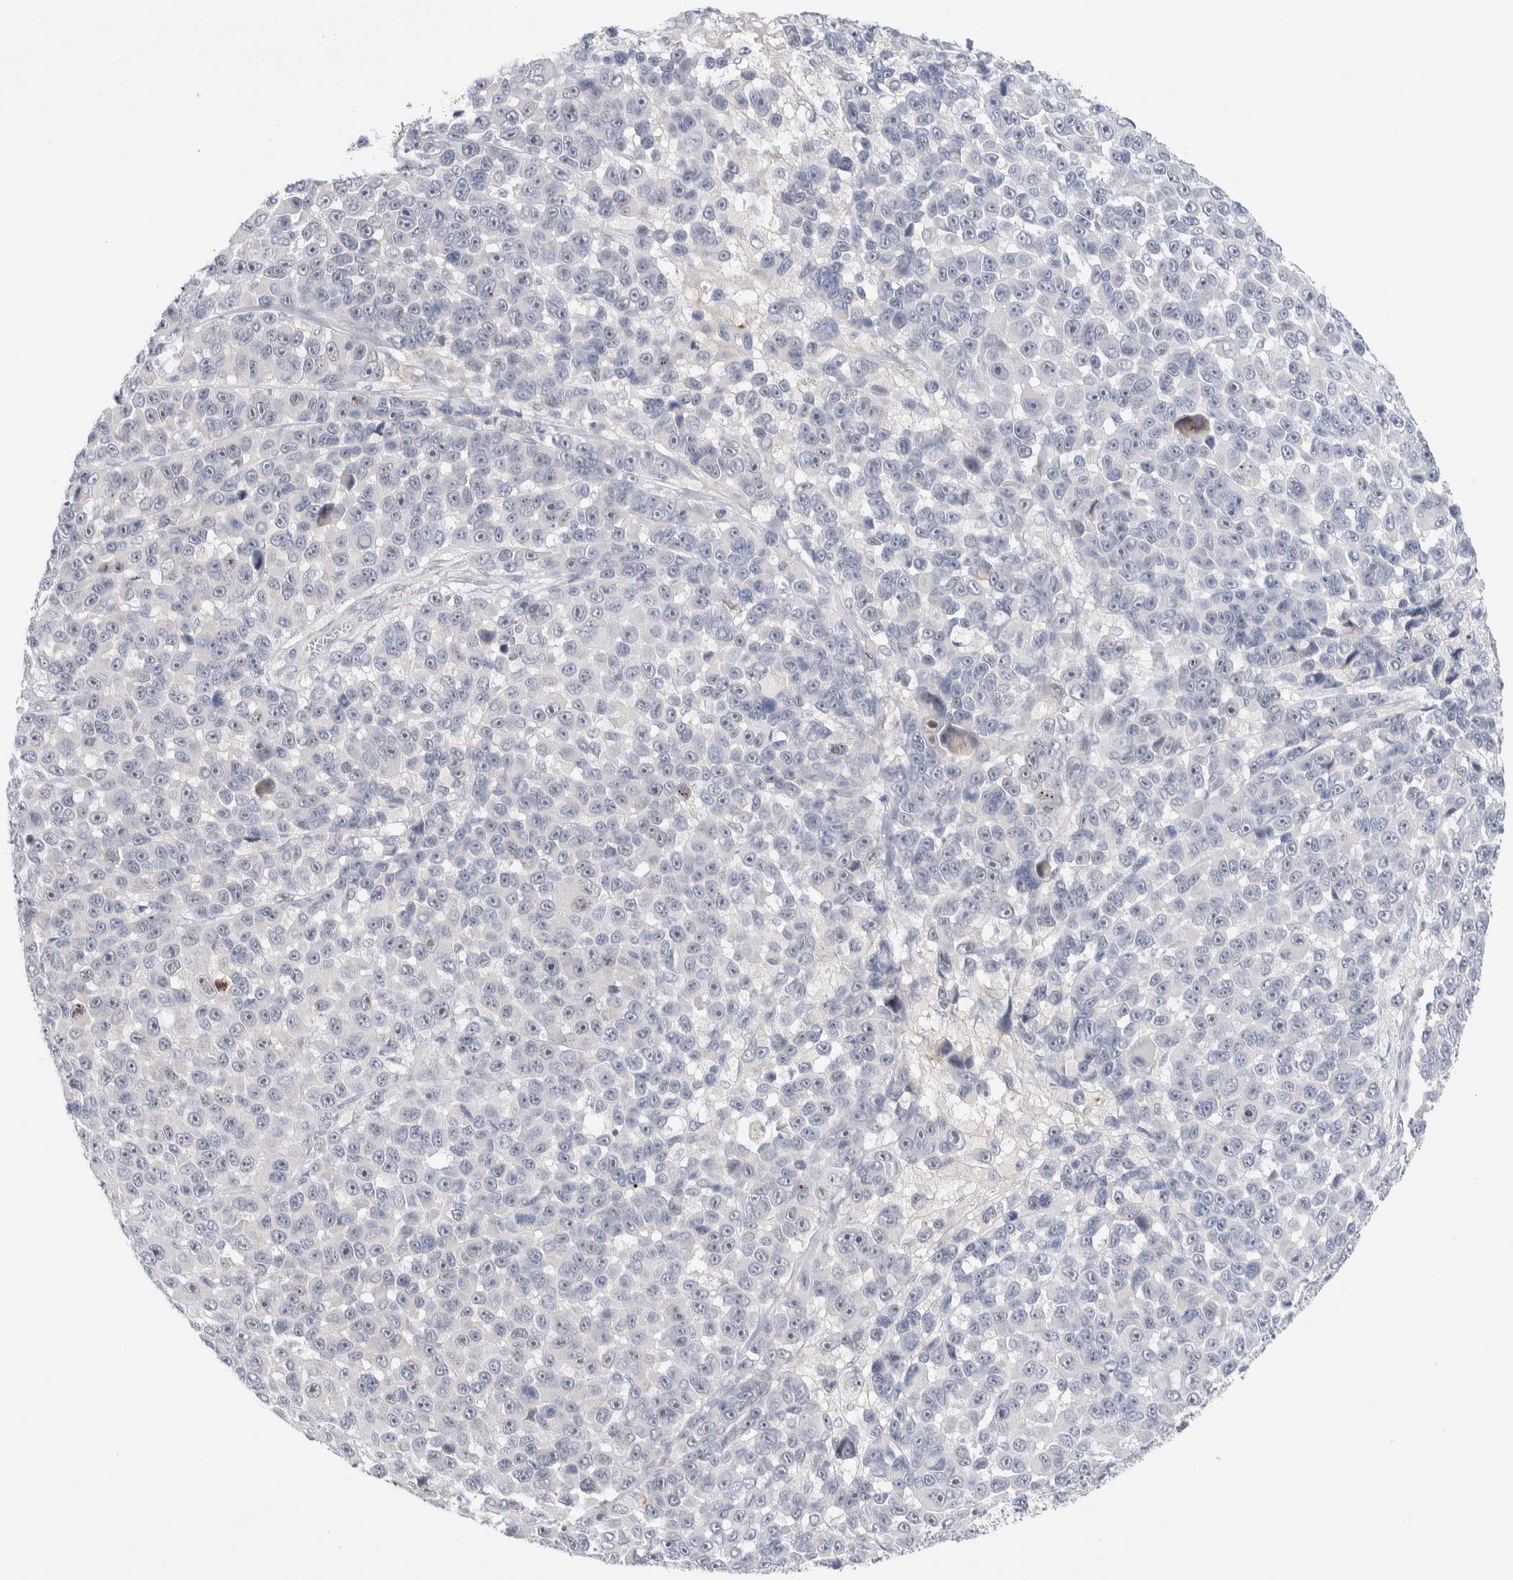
{"staining": {"intensity": "negative", "quantity": "none", "location": "none"}, "tissue": "melanoma", "cell_type": "Tumor cells", "image_type": "cancer", "snomed": [{"axis": "morphology", "description": "Malignant melanoma, NOS"}, {"axis": "topography", "description": "Skin"}], "caption": "Protein analysis of malignant melanoma shows no significant staining in tumor cells. (Brightfield microscopy of DAB (3,3'-diaminobenzidine) immunohistochemistry at high magnification).", "gene": "DNAJB6", "patient": {"sex": "male", "age": 53}}